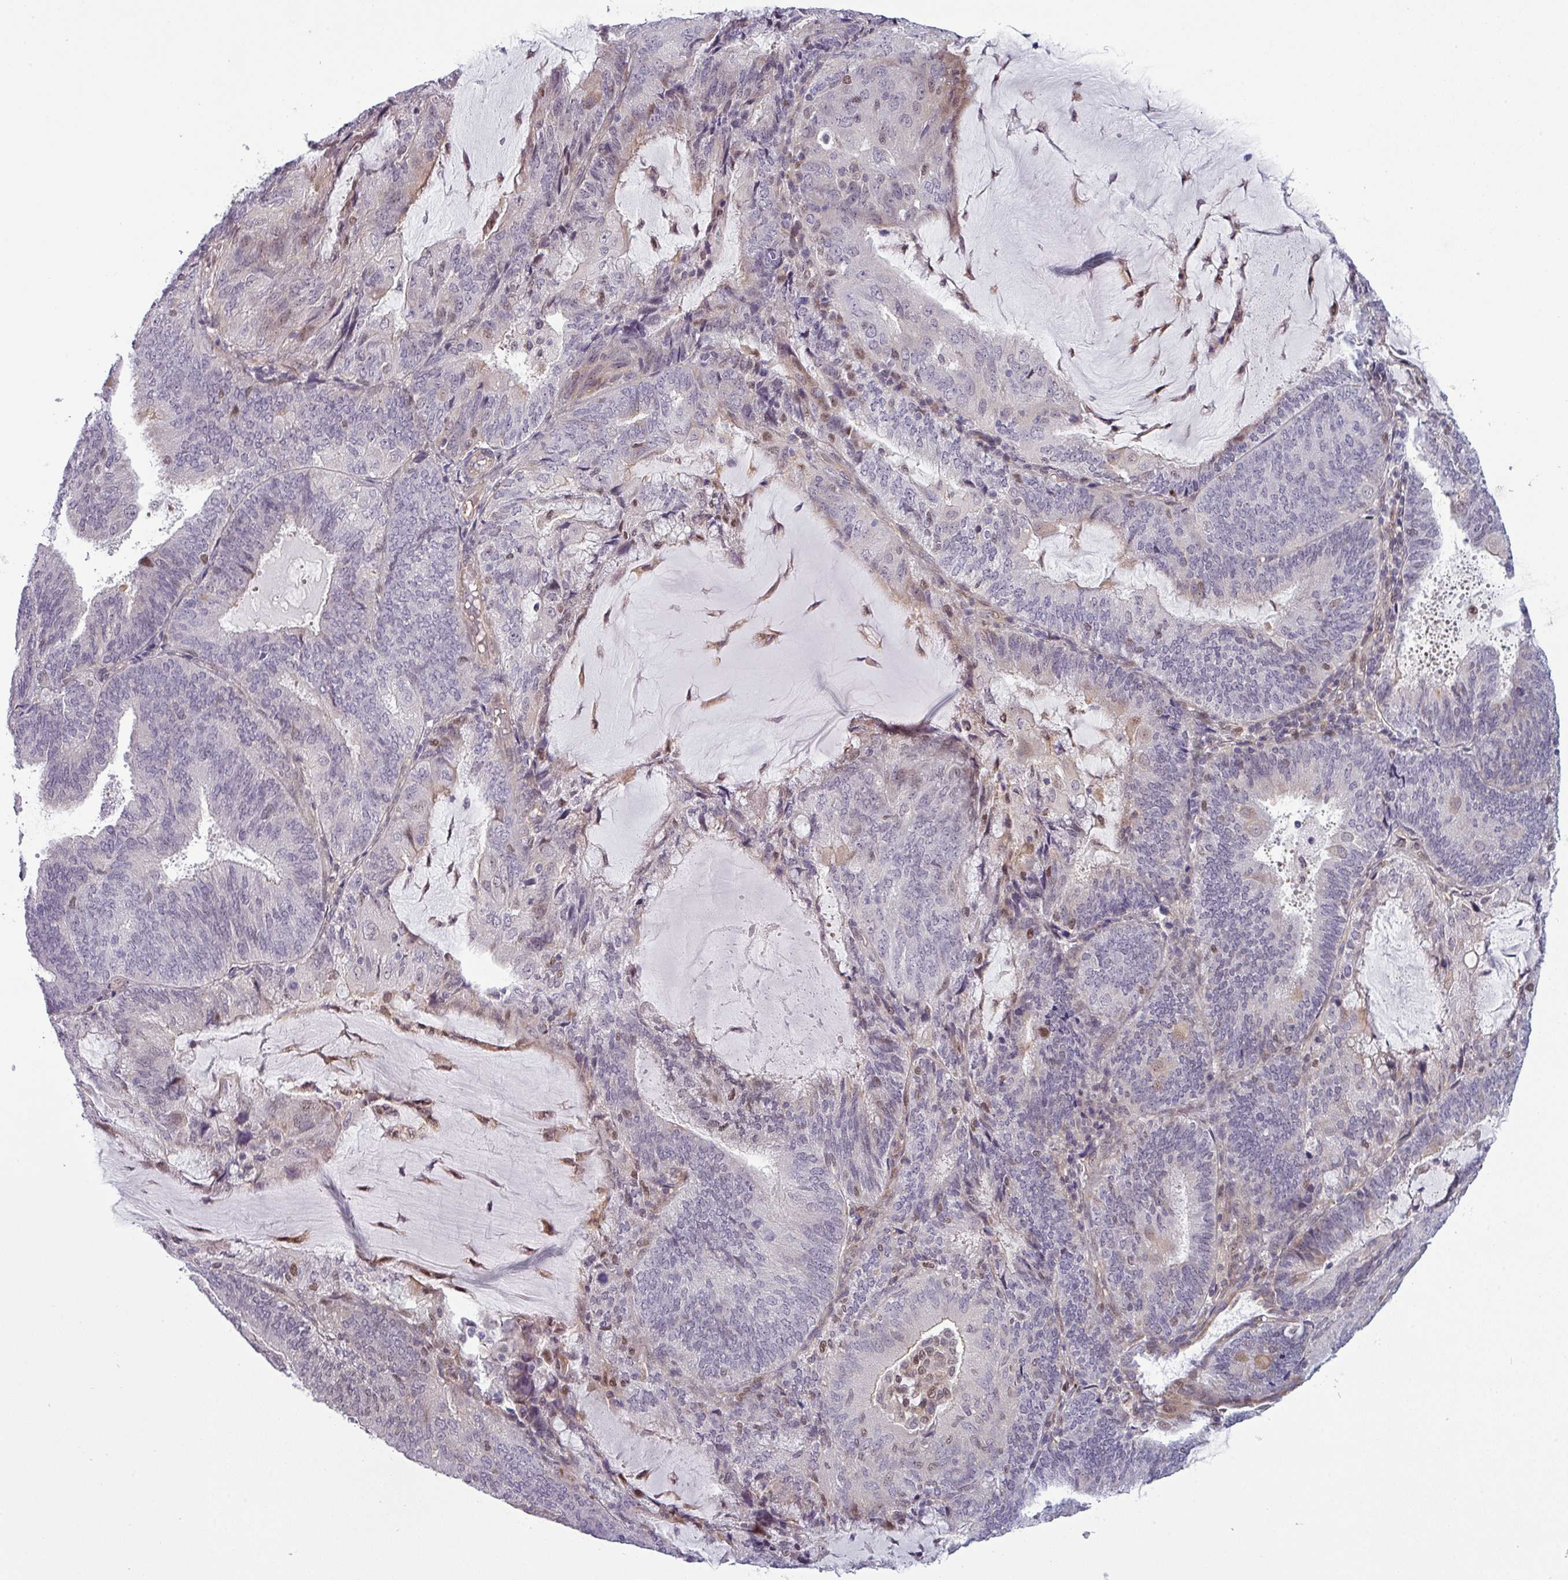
{"staining": {"intensity": "moderate", "quantity": "<25%", "location": "cytoplasmic/membranous,nuclear"}, "tissue": "endometrial cancer", "cell_type": "Tumor cells", "image_type": "cancer", "snomed": [{"axis": "morphology", "description": "Adenocarcinoma, NOS"}, {"axis": "topography", "description": "Endometrium"}], "caption": "This is a histology image of immunohistochemistry staining of endometrial adenocarcinoma, which shows moderate positivity in the cytoplasmic/membranous and nuclear of tumor cells.", "gene": "PRAMEF12", "patient": {"sex": "female", "age": 81}}